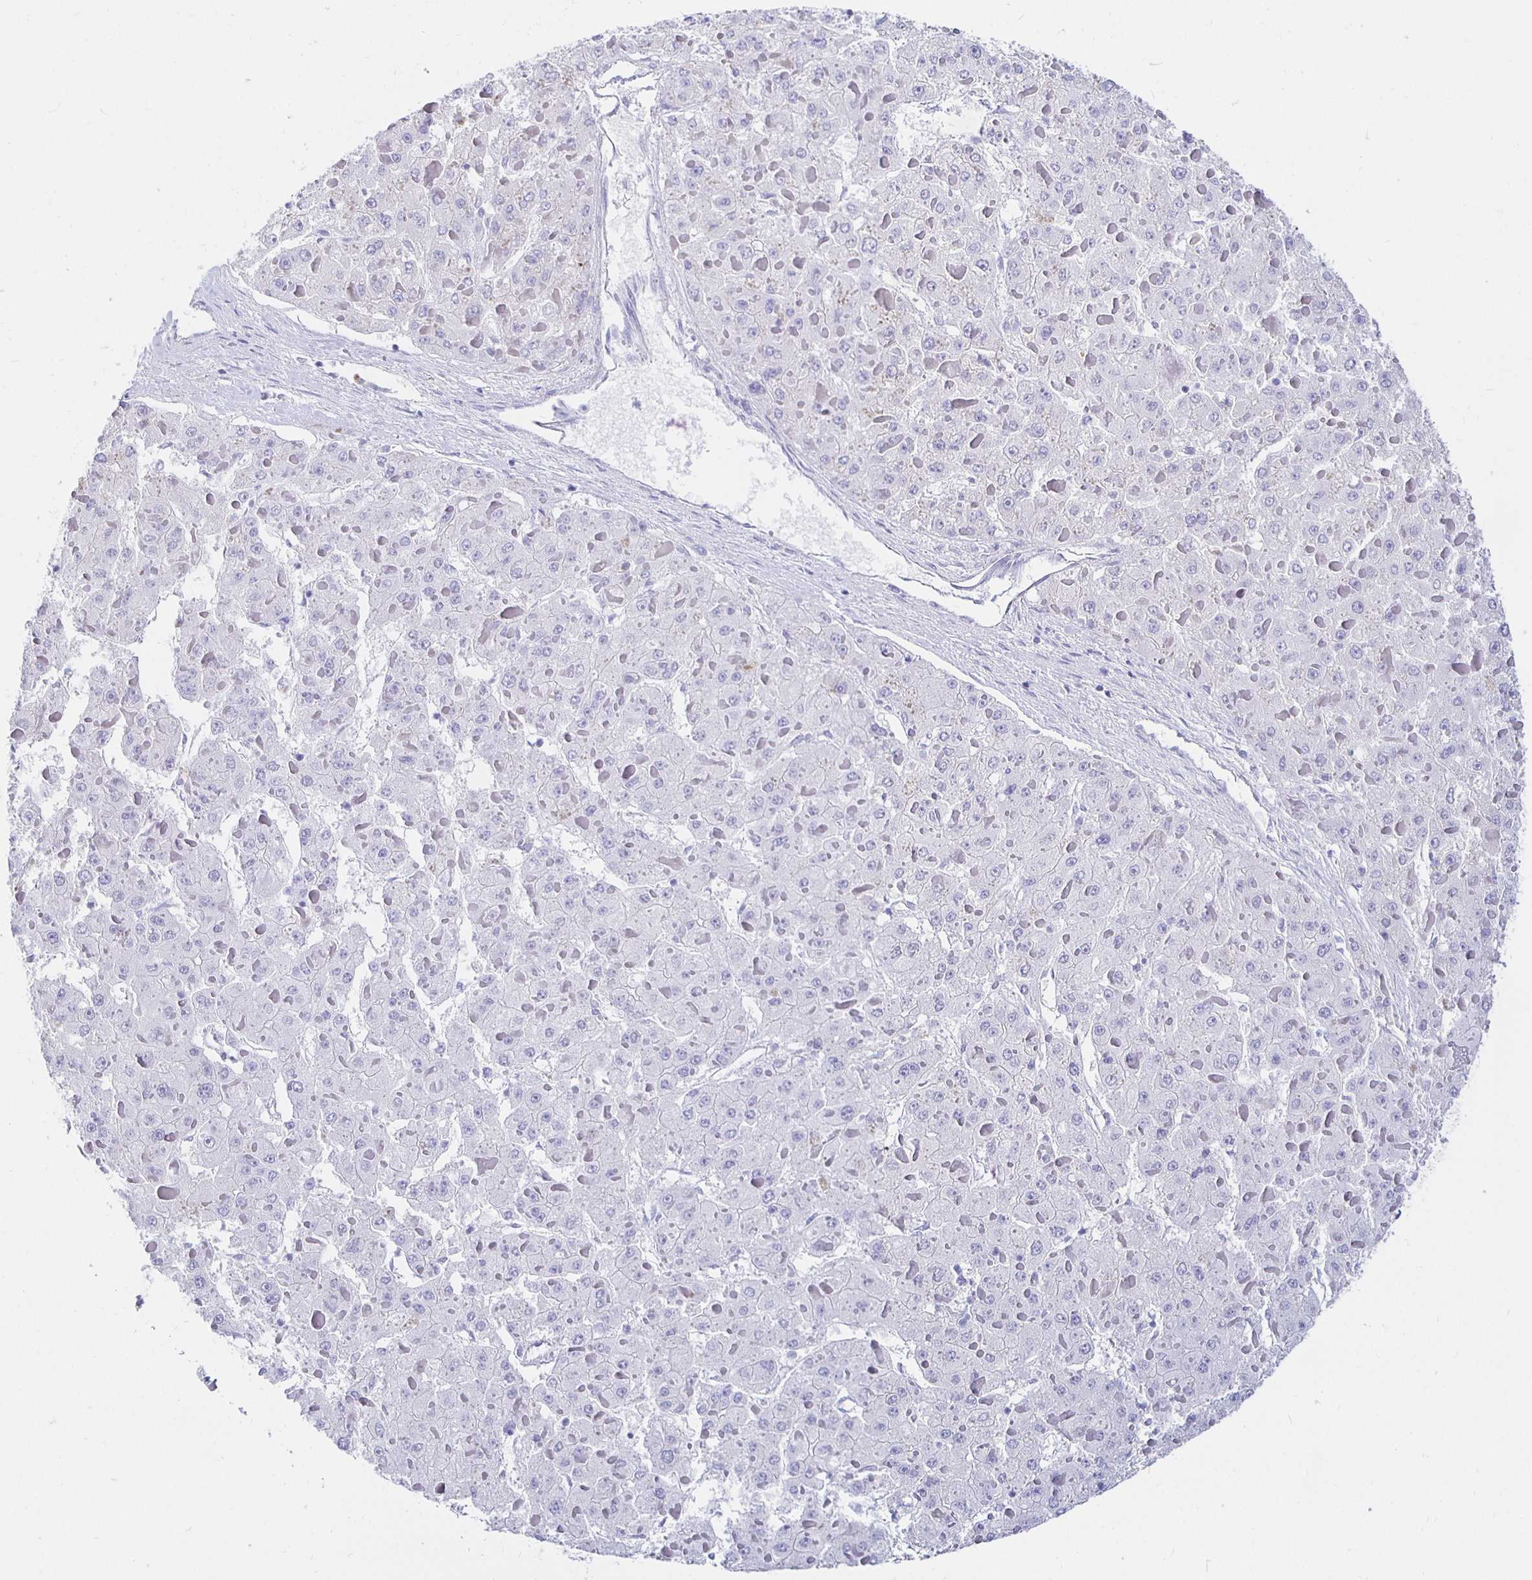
{"staining": {"intensity": "negative", "quantity": "none", "location": "none"}, "tissue": "liver cancer", "cell_type": "Tumor cells", "image_type": "cancer", "snomed": [{"axis": "morphology", "description": "Carcinoma, Hepatocellular, NOS"}, {"axis": "topography", "description": "Liver"}], "caption": "IHC of human liver hepatocellular carcinoma shows no staining in tumor cells.", "gene": "UMOD", "patient": {"sex": "female", "age": 73}}